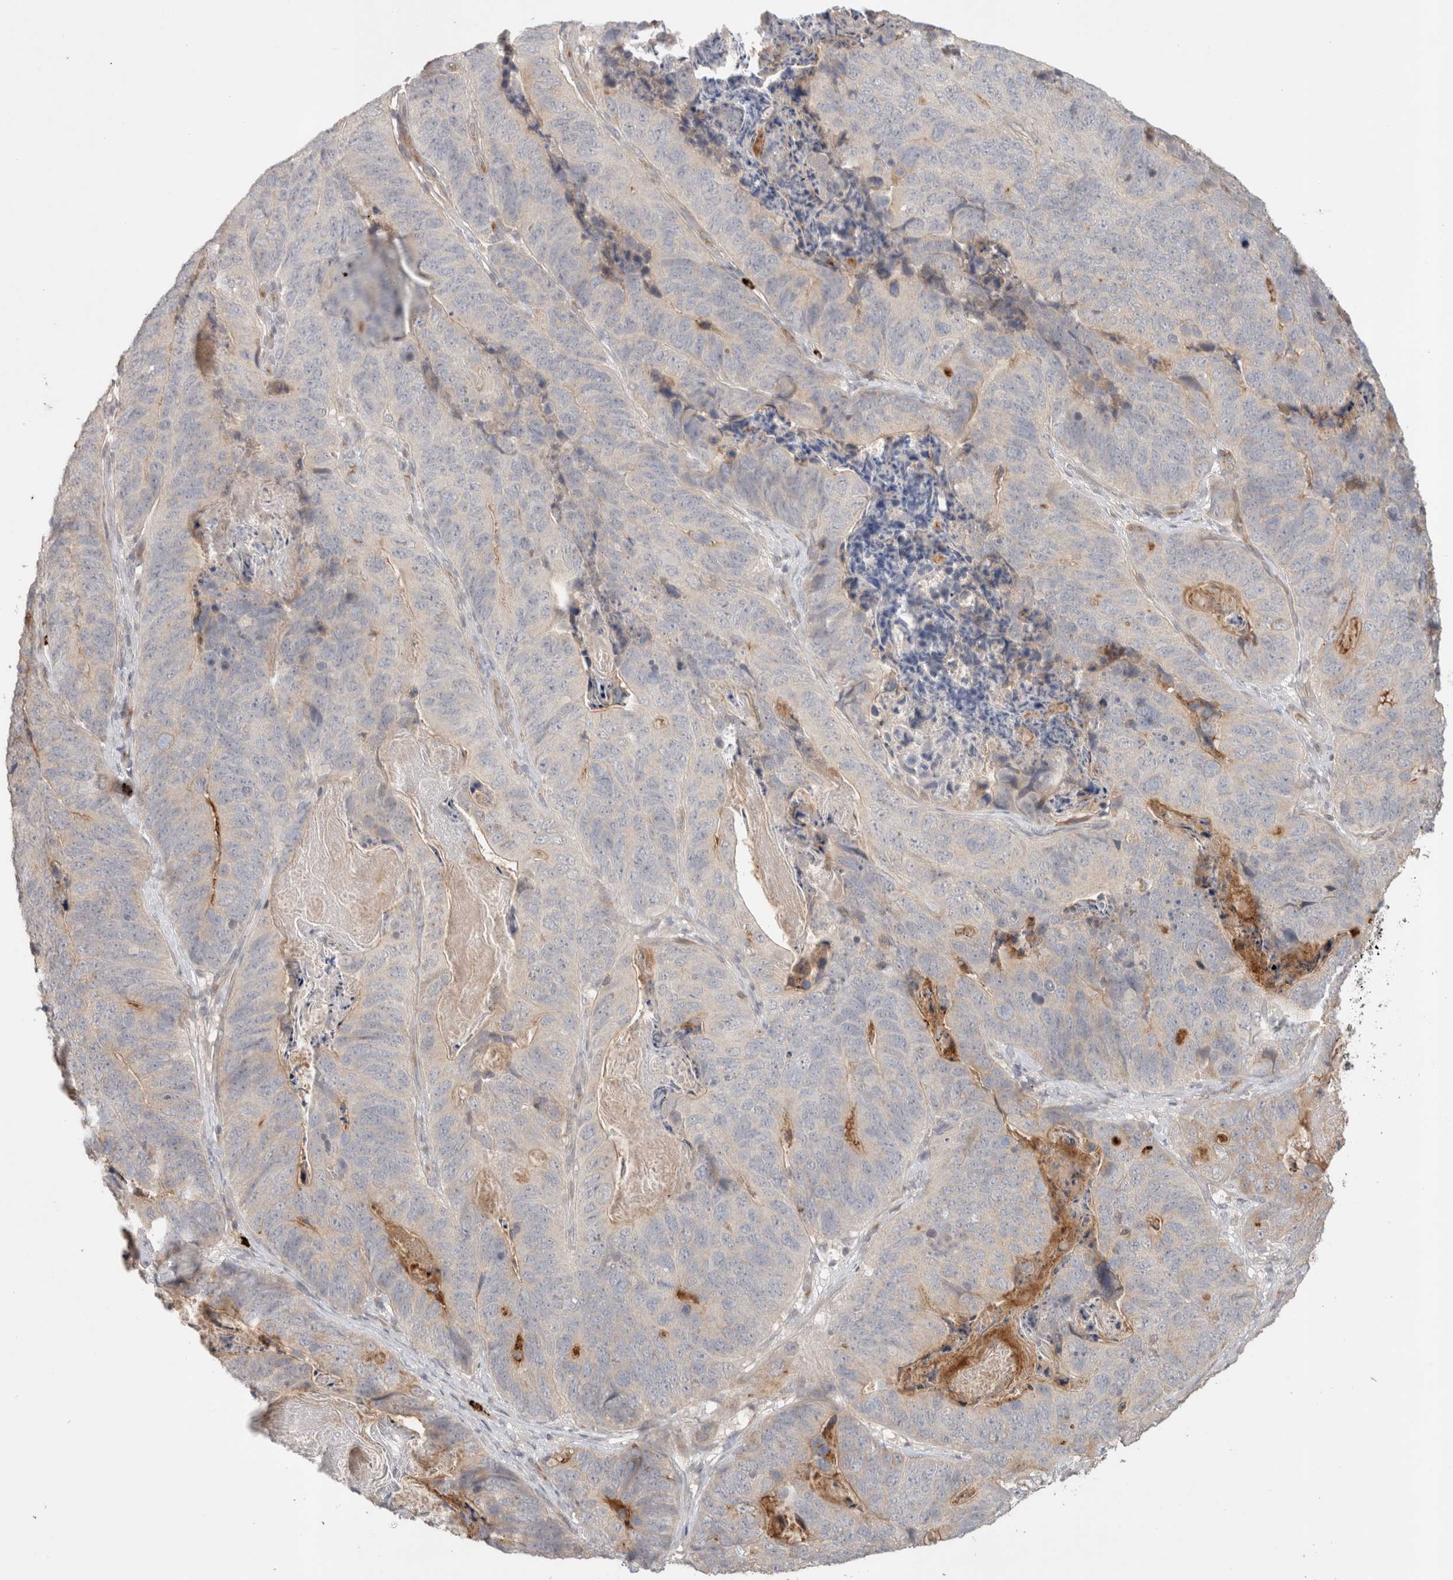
{"staining": {"intensity": "negative", "quantity": "none", "location": "none"}, "tissue": "stomach cancer", "cell_type": "Tumor cells", "image_type": "cancer", "snomed": [{"axis": "morphology", "description": "Normal tissue, NOS"}, {"axis": "morphology", "description": "Adenocarcinoma, NOS"}, {"axis": "topography", "description": "Stomach"}], "caption": "Immunohistochemical staining of stomach cancer (adenocarcinoma) shows no significant positivity in tumor cells.", "gene": "HSPG2", "patient": {"sex": "female", "age": 89}}